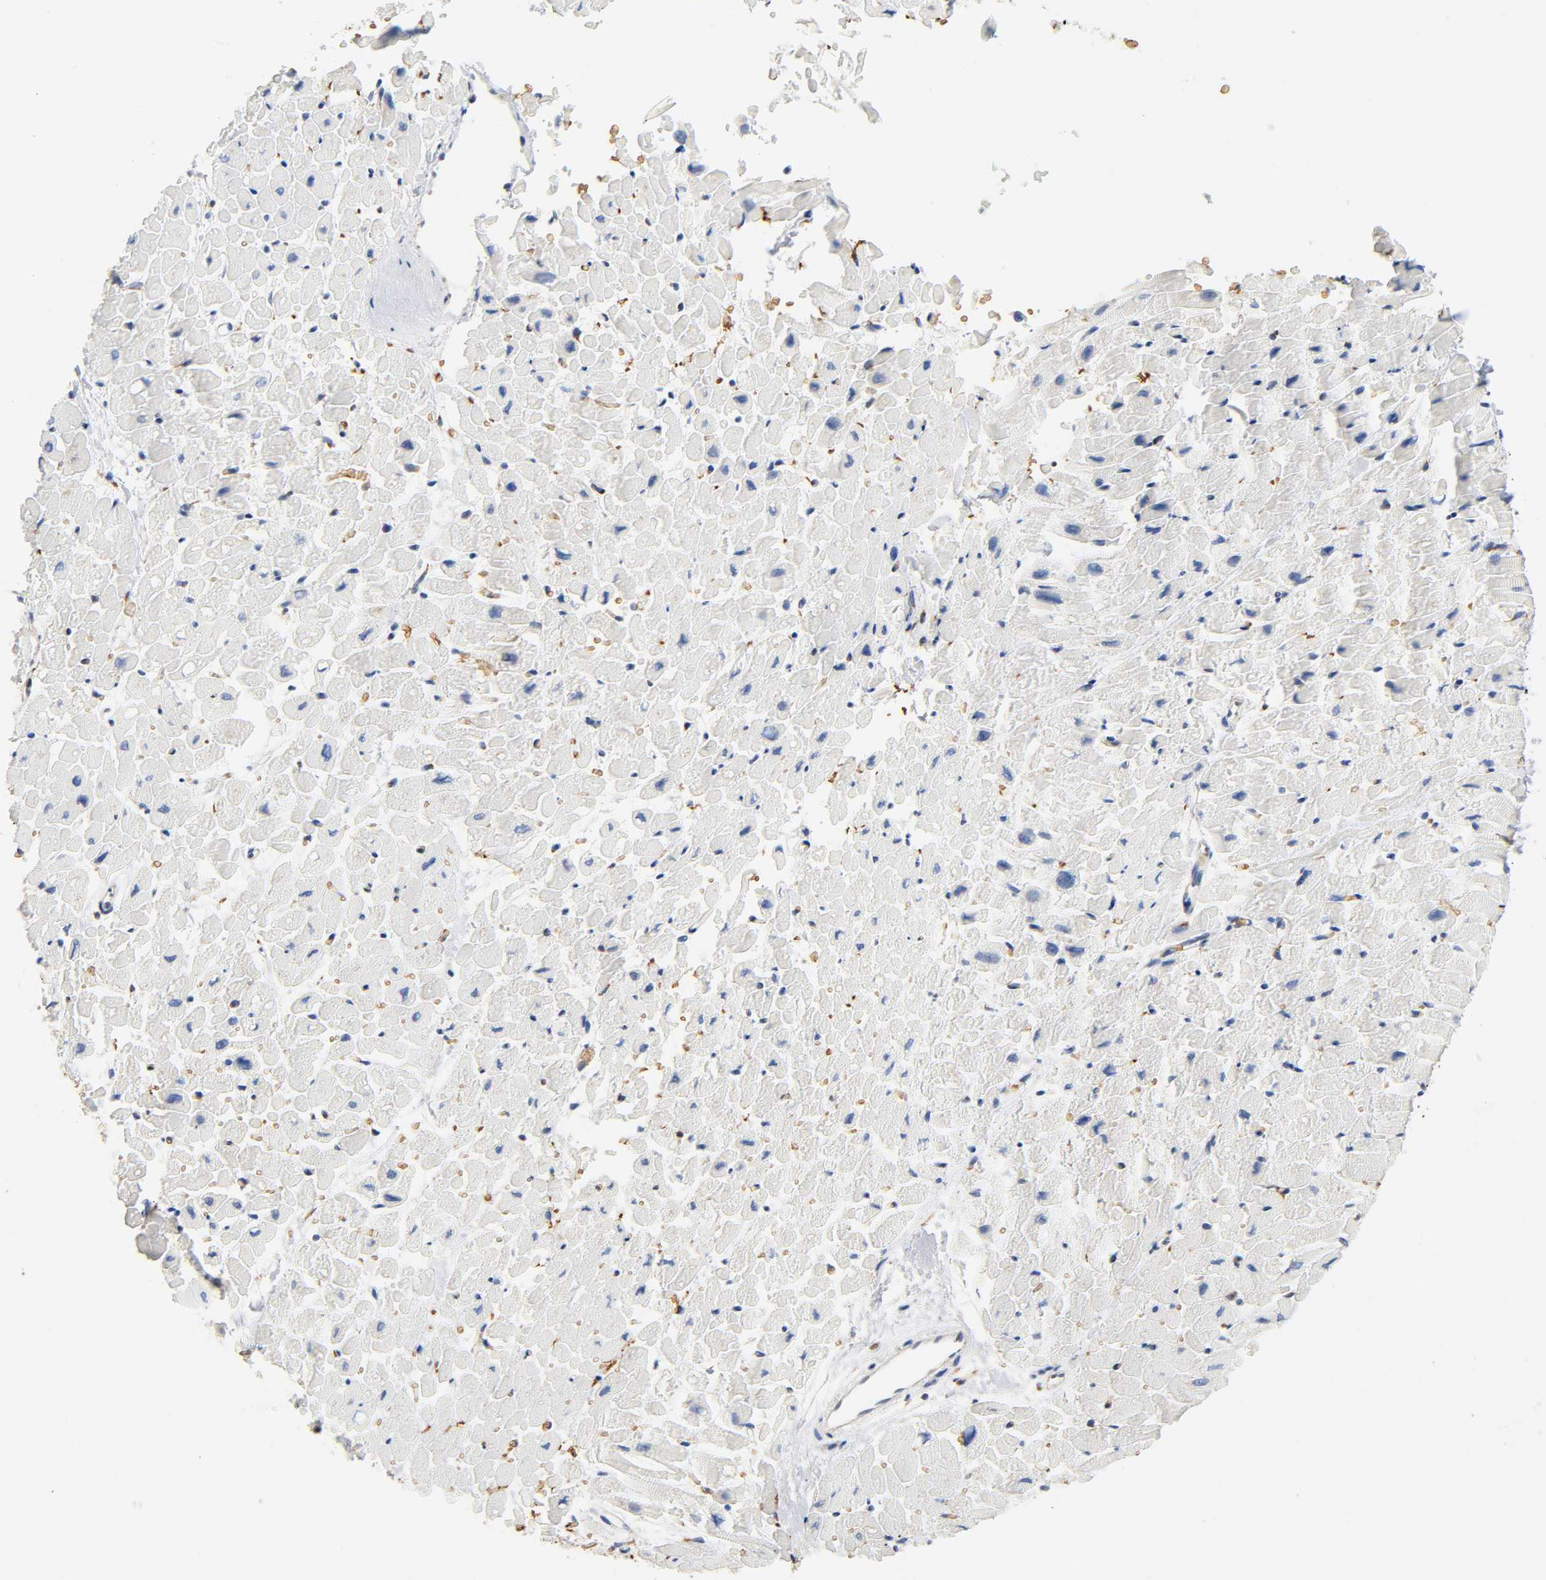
{"staining": {"intensity": "negative", "quantity": "none", "location": "none"}, "tissue": "heart muscle", "cell_type": "Cardiomyocytes", "image_type": "normal", "snomed": [{"axis": "morphology", "description": "Normal tissue, NOS"}, {"axis": "topography", "description": "Heart"}], "caption": "Immunohistochemical staining of benign human heart muscle exhibits no significant positivity in cardiomyocytes.", "gene": "UCKL1", "patient": {"sex": "male", "age": 45}}